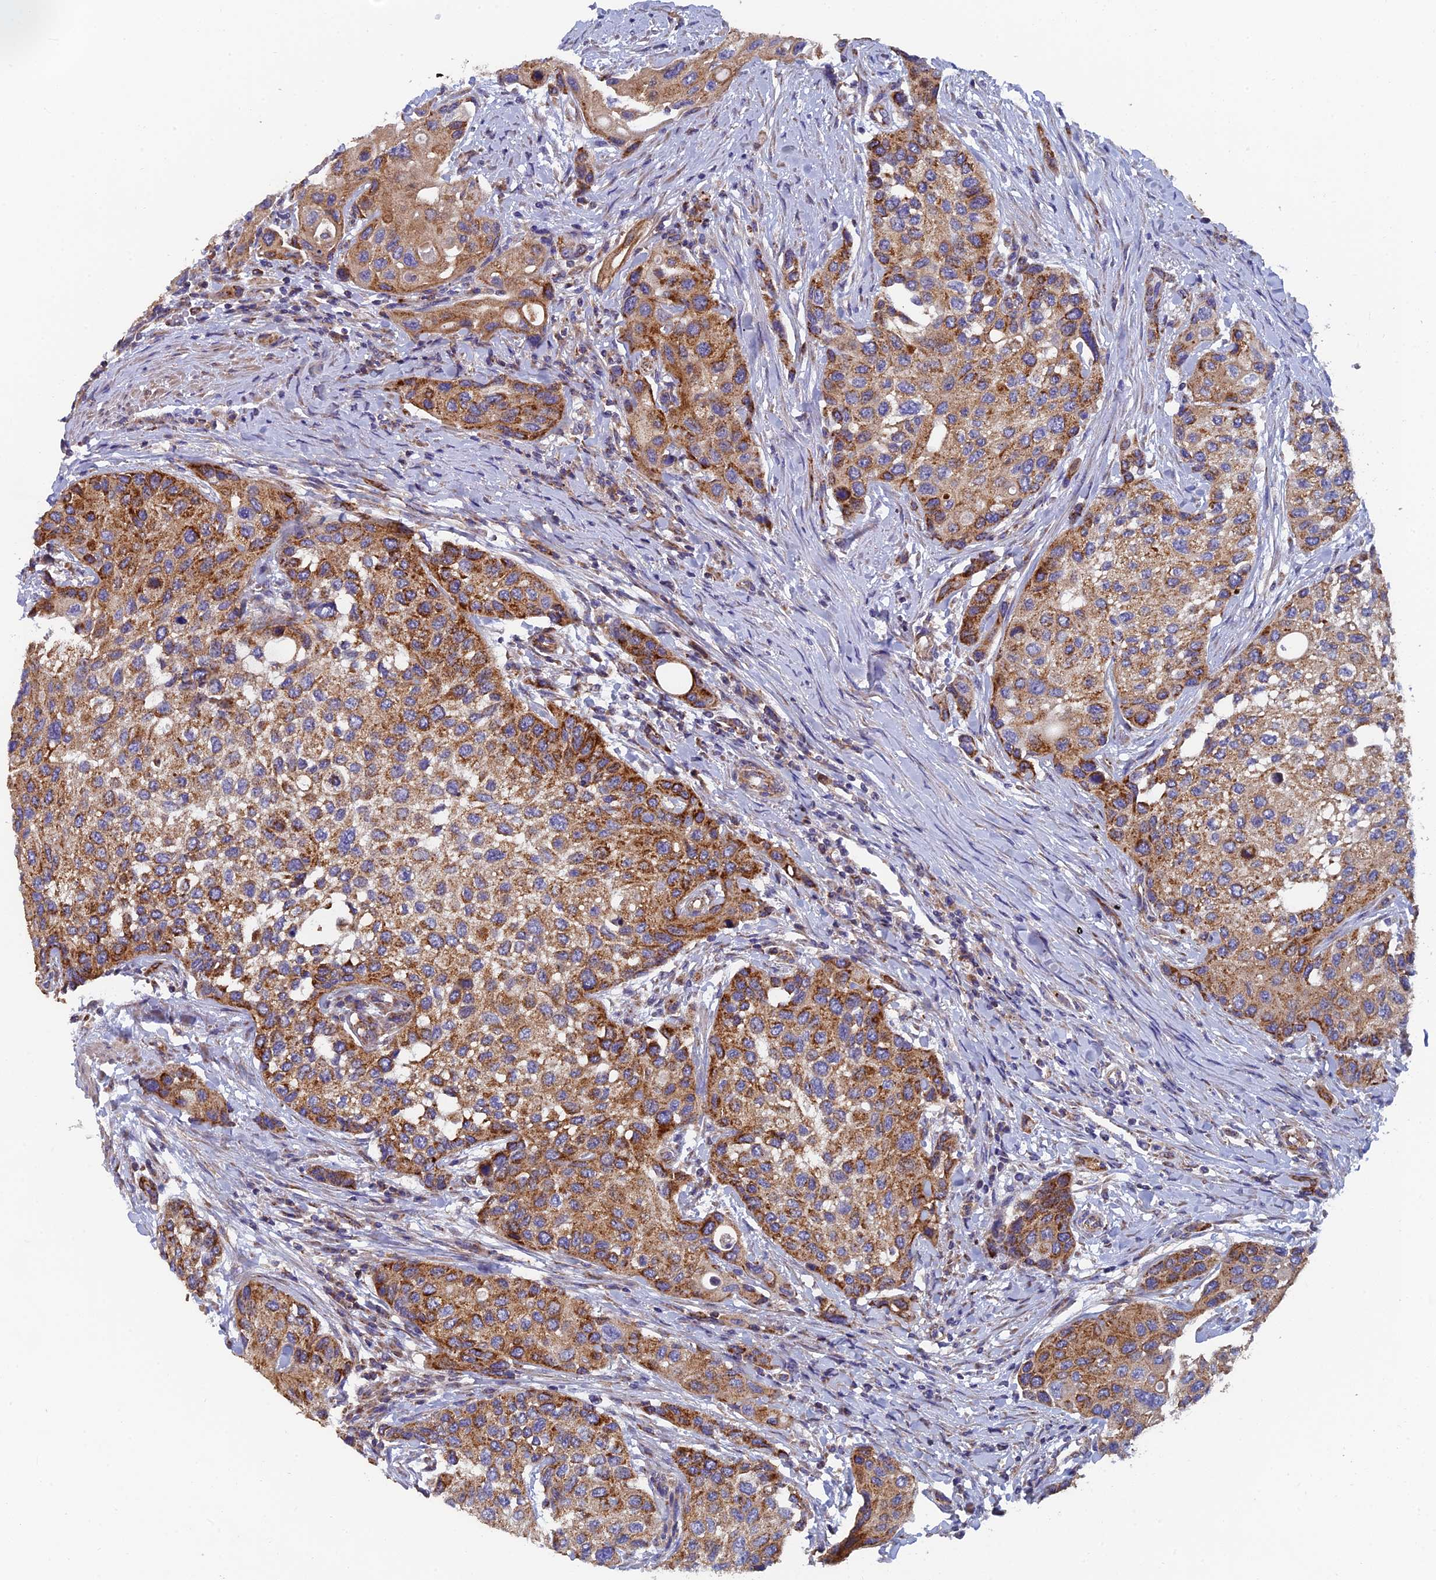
{"staining": {"intensity": "moderate", "quantity": ">75%", "location": "cytoplasmic/membranous"}, "tissue": "urothelial cancer", "cell_type": "Tumor cells", "image_type": "cancer", "snomed": [{"axis": "morphology", "description": "Normal tissue, NOS"}, {"axis": "morphology", "description": "Urothelial carcinoma, High grade"}, {"axis": "topography", "description": "Vascular tissue"}, {"axis": "topography", "description": "Urinary bladder"}], "caption": "A photomicrograph of high-grade urothelial carcinoma stained for a protein demonstrates moderate cytoplasmic/membranous brown staining in tumor cells.", "gene": "MRPS9", "patient": {"sex": "female", "age": 56}}